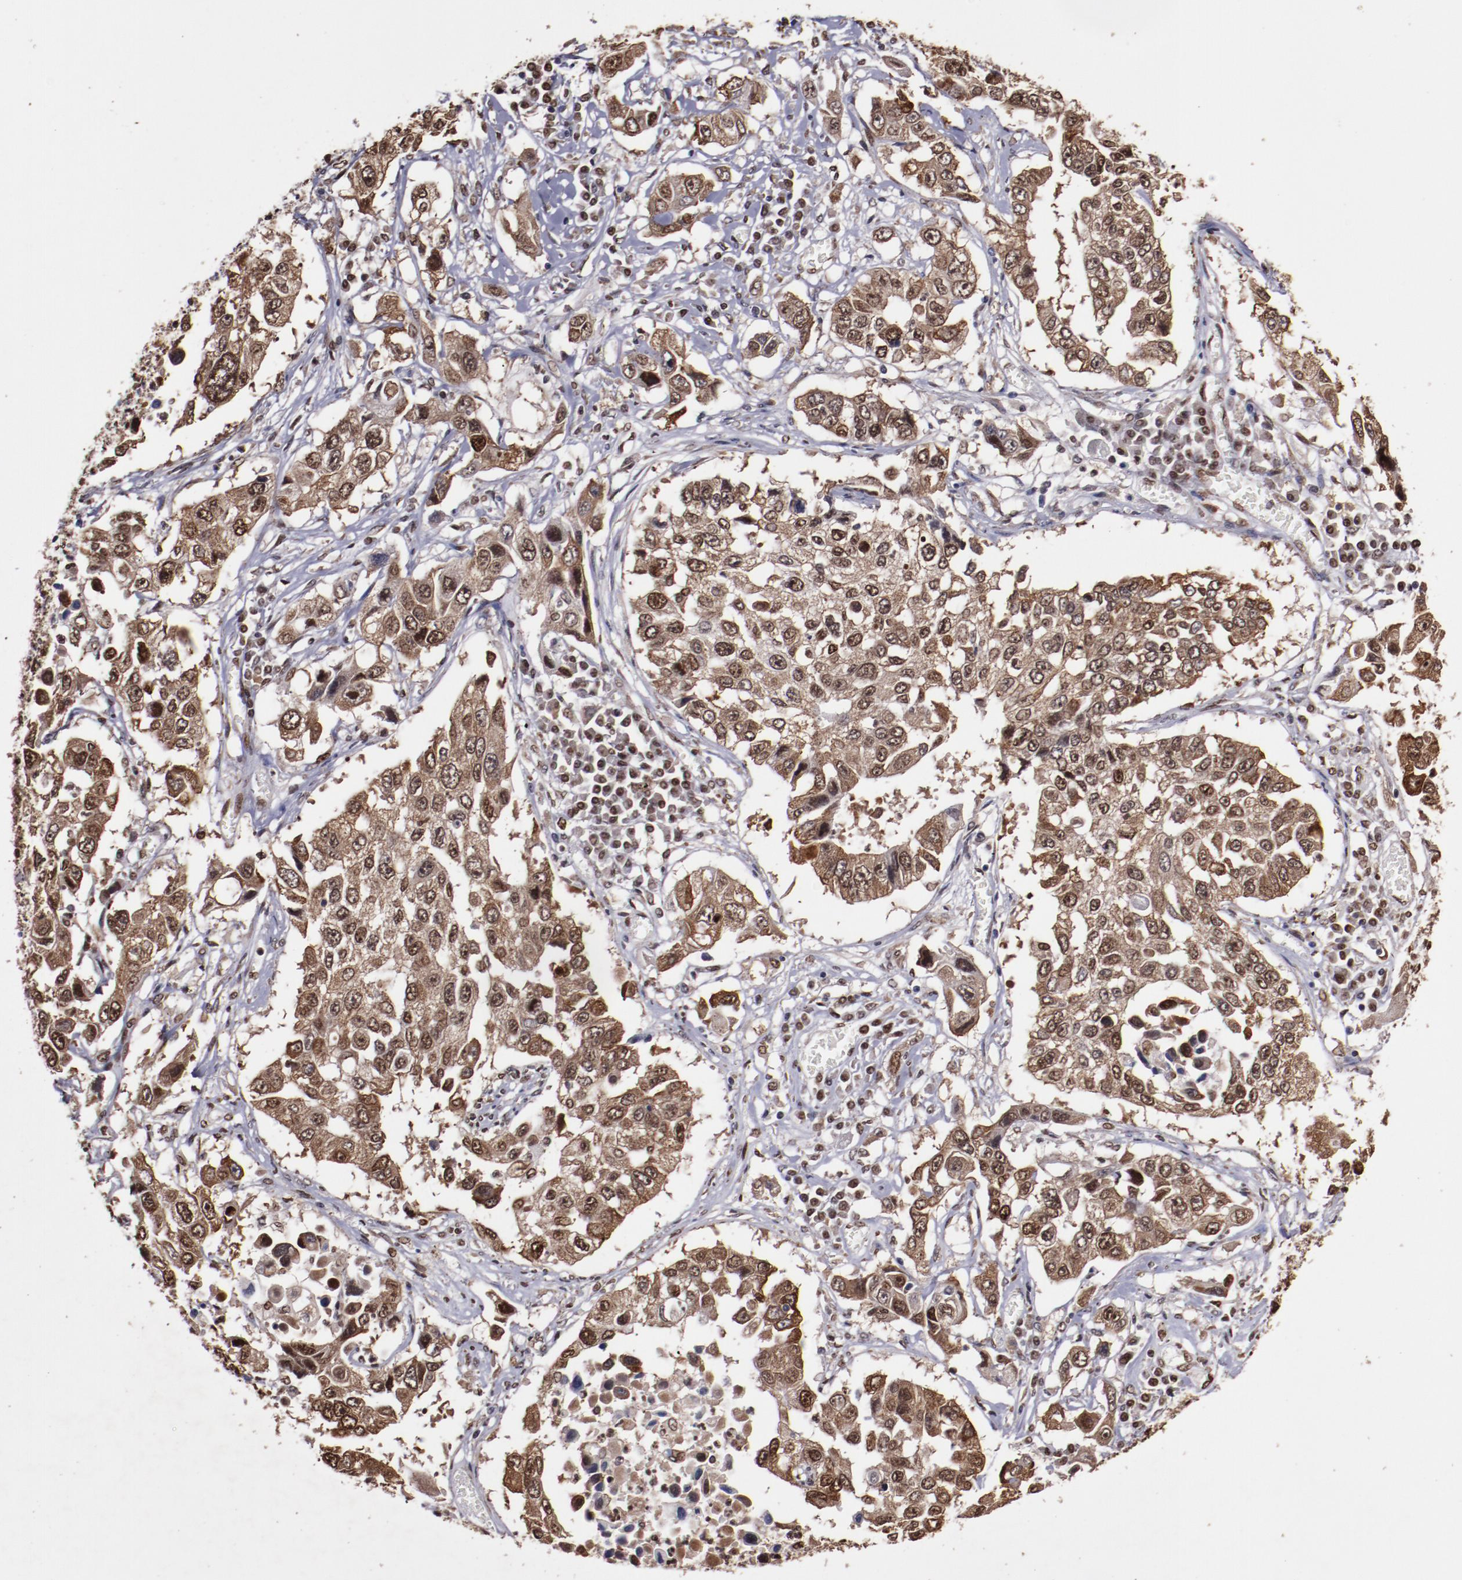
{"staining": {"intensity": "weak", "quantity": ">75%", "location": "cytoplasmic/membranous,nuclear"}, "tissue": "lung cancer", "cell_type": "Tumor cells", "image_type": "cancer", "snomed": [{"axis": "morphology", "description": "Squamous cell carcinoma, NOS"}, {"axis": "topography", "description": "Lung"}], "caption": "A high-resolution image shows IHC staining of lung cancer (squamous cell carcinoma), which exhibits weak cytoplasmic/membranous and nuclear expression in about >75% of tumor cells. (DAB (3,3'-diaminobenzidine) IHC, brown staining for protein, blue staining for nuclei).", "gene": "APEX1", "patient": {"sex": "male", "age": 71}}